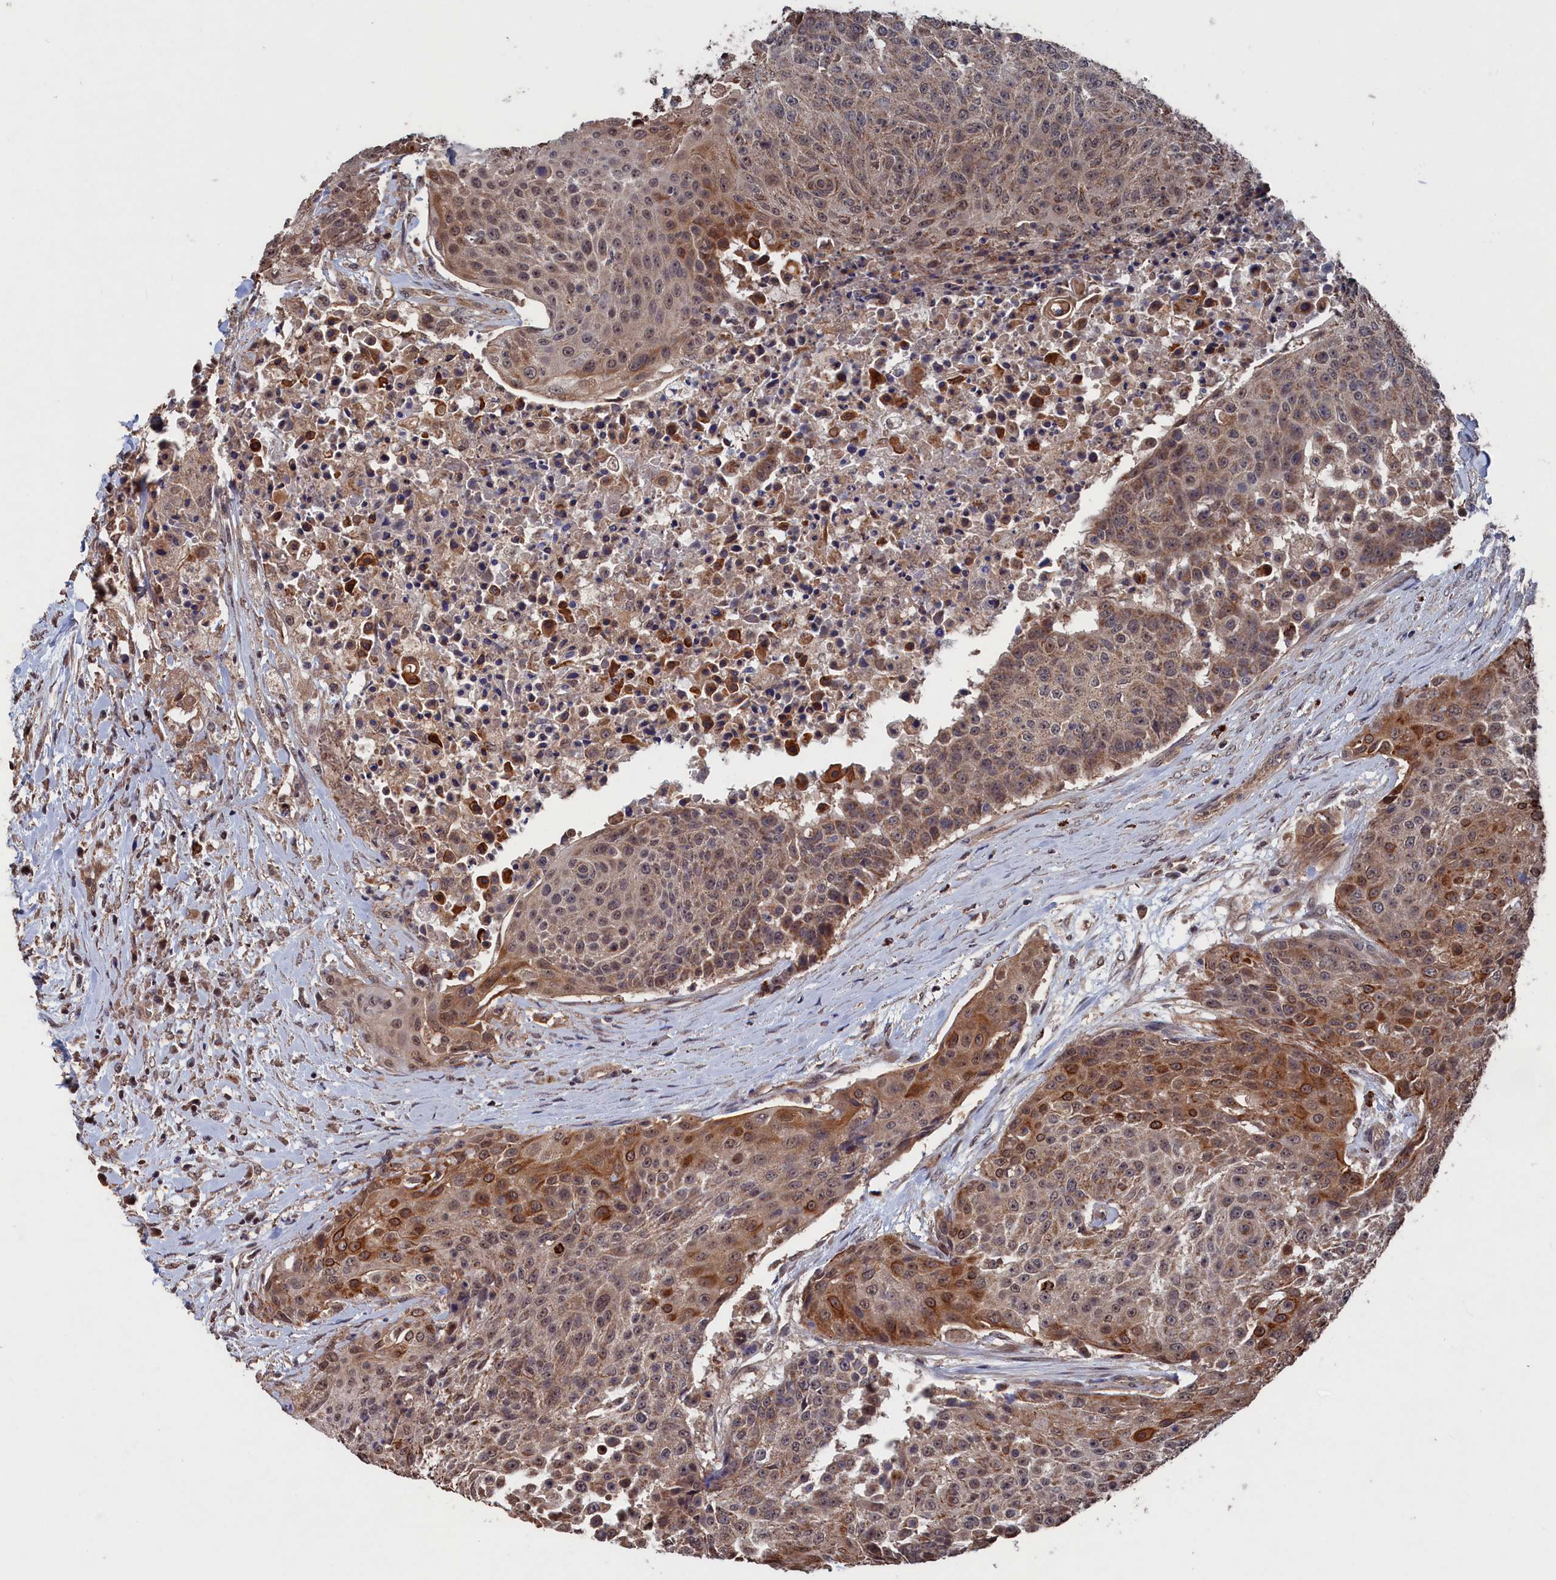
{"staining": {"intensity": "moderate", "quantity": ">75%", "location": "cytoplasmic/membranous,nuclear"}, "tissue": "urothelial cancer", "cell_type": "Tumor cells", "image_type": "cancer", "snomed": [{"axis": "morphology", "description": "Urothelial carcinoma, High grade"}, {"axis": "topography", "description": "Urinary bladder"}], "caption": "High-grade urothelial carcinoma stained with DAB (3,3'-diaminobenzidine) immunohistochemistry (IHC) displays medium levels of moderate cytoplasmic/membranous and nuclear staining in about >75% of tumor cells.", "gene": "PDE12", "patient": {"sex": "female", "age": 63}}